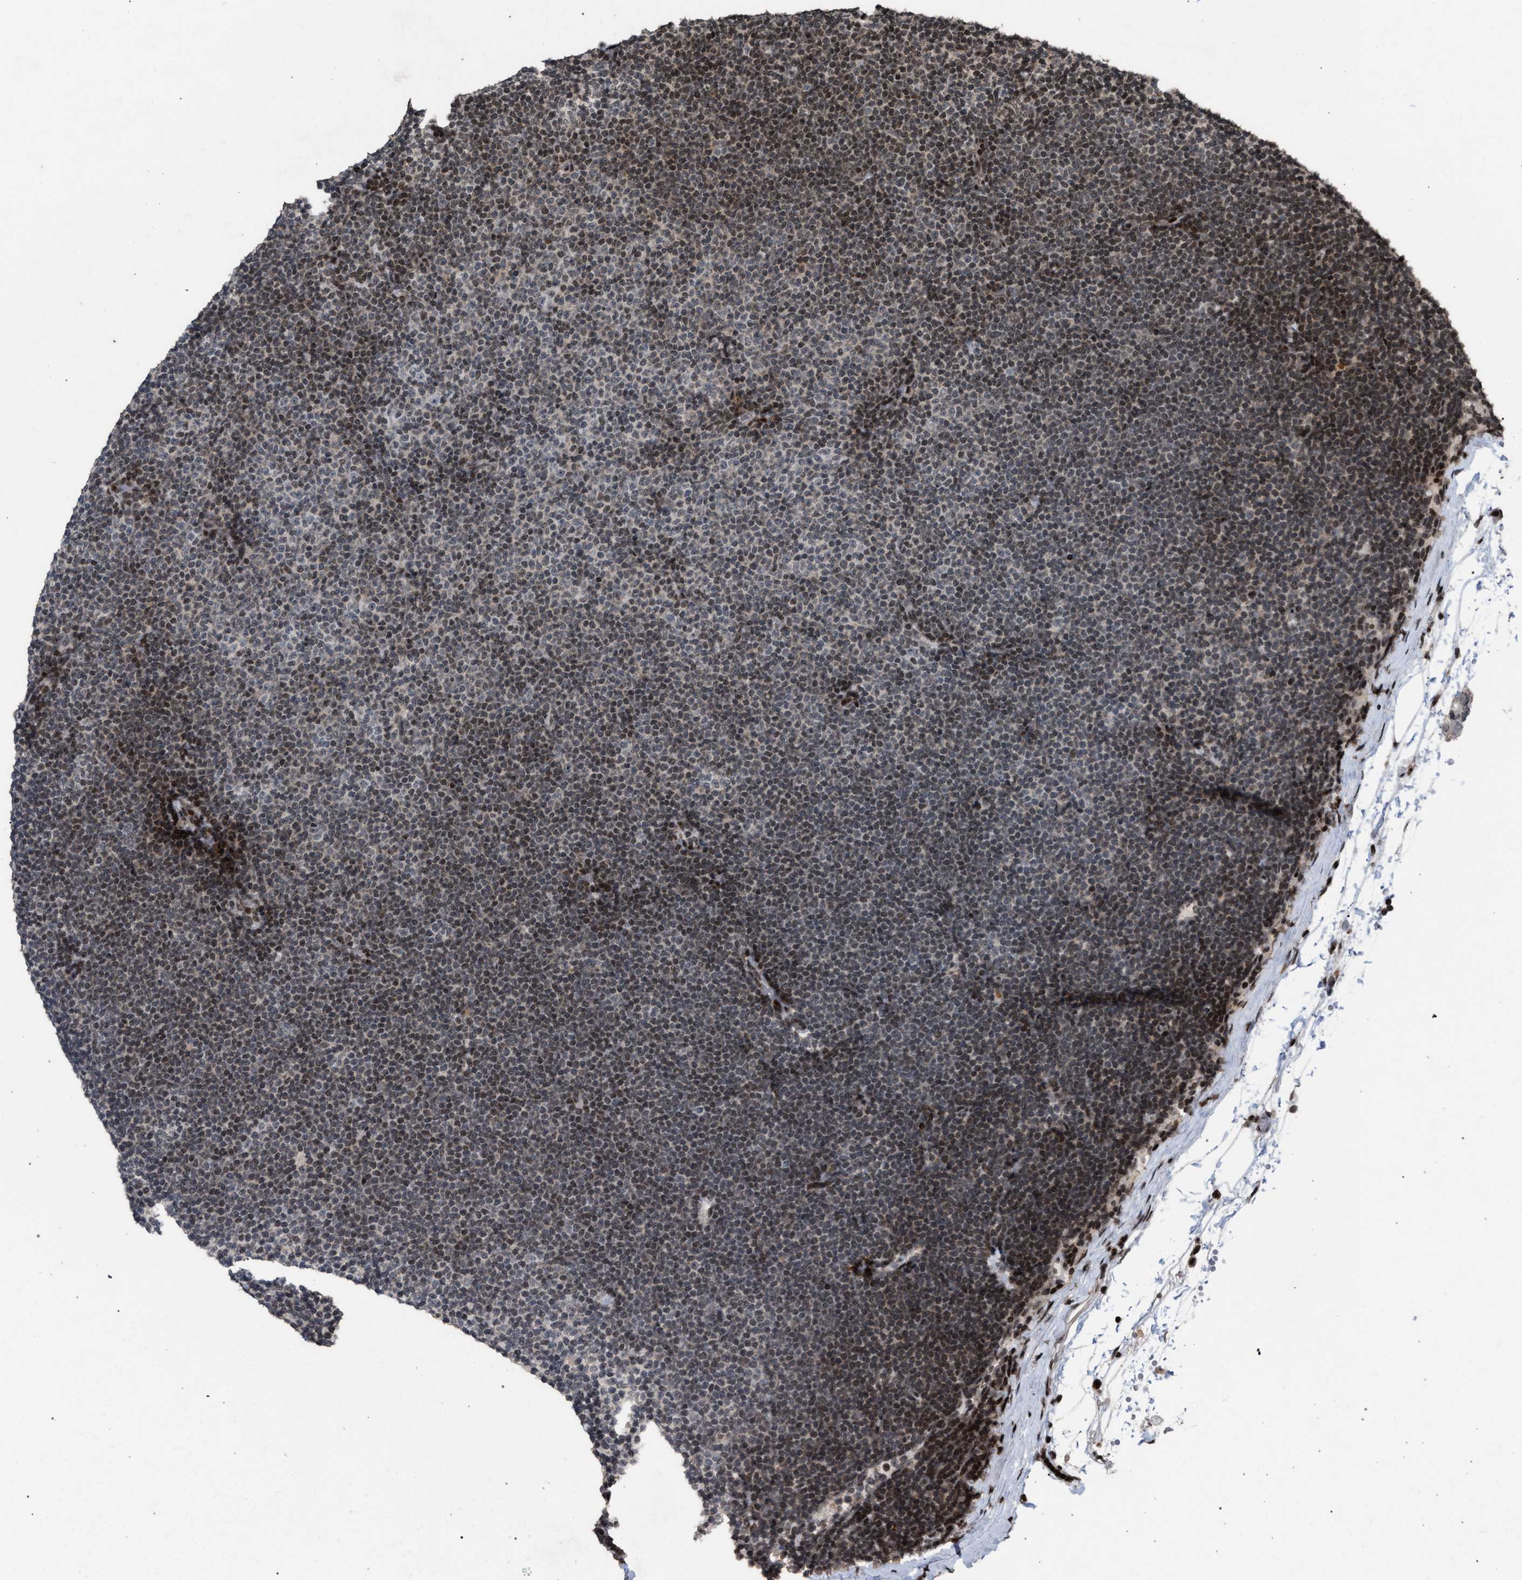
{"staining": {"intensity": "moderate", "quantity": ">75%", "location": "nuclear"}, "tissue": "lymphoma", "cell_type": "Tumor cells", "image_type": "cancer", "snomed": [{"axis": "morphology", "description": "Malignant lymphoma, non-Hodgkin's type, Low grade"}, {"axis": "topography", "description": "Lymph node"}], "caption": "The immunohistochemical stain shows moderate nuclear positivity in tumor cells of malignant lymphoma, non-Hodgkin's type (low-grade) tissue.", "gene": "FOXD3", "patient": {"sex": "female", "age": 53}}